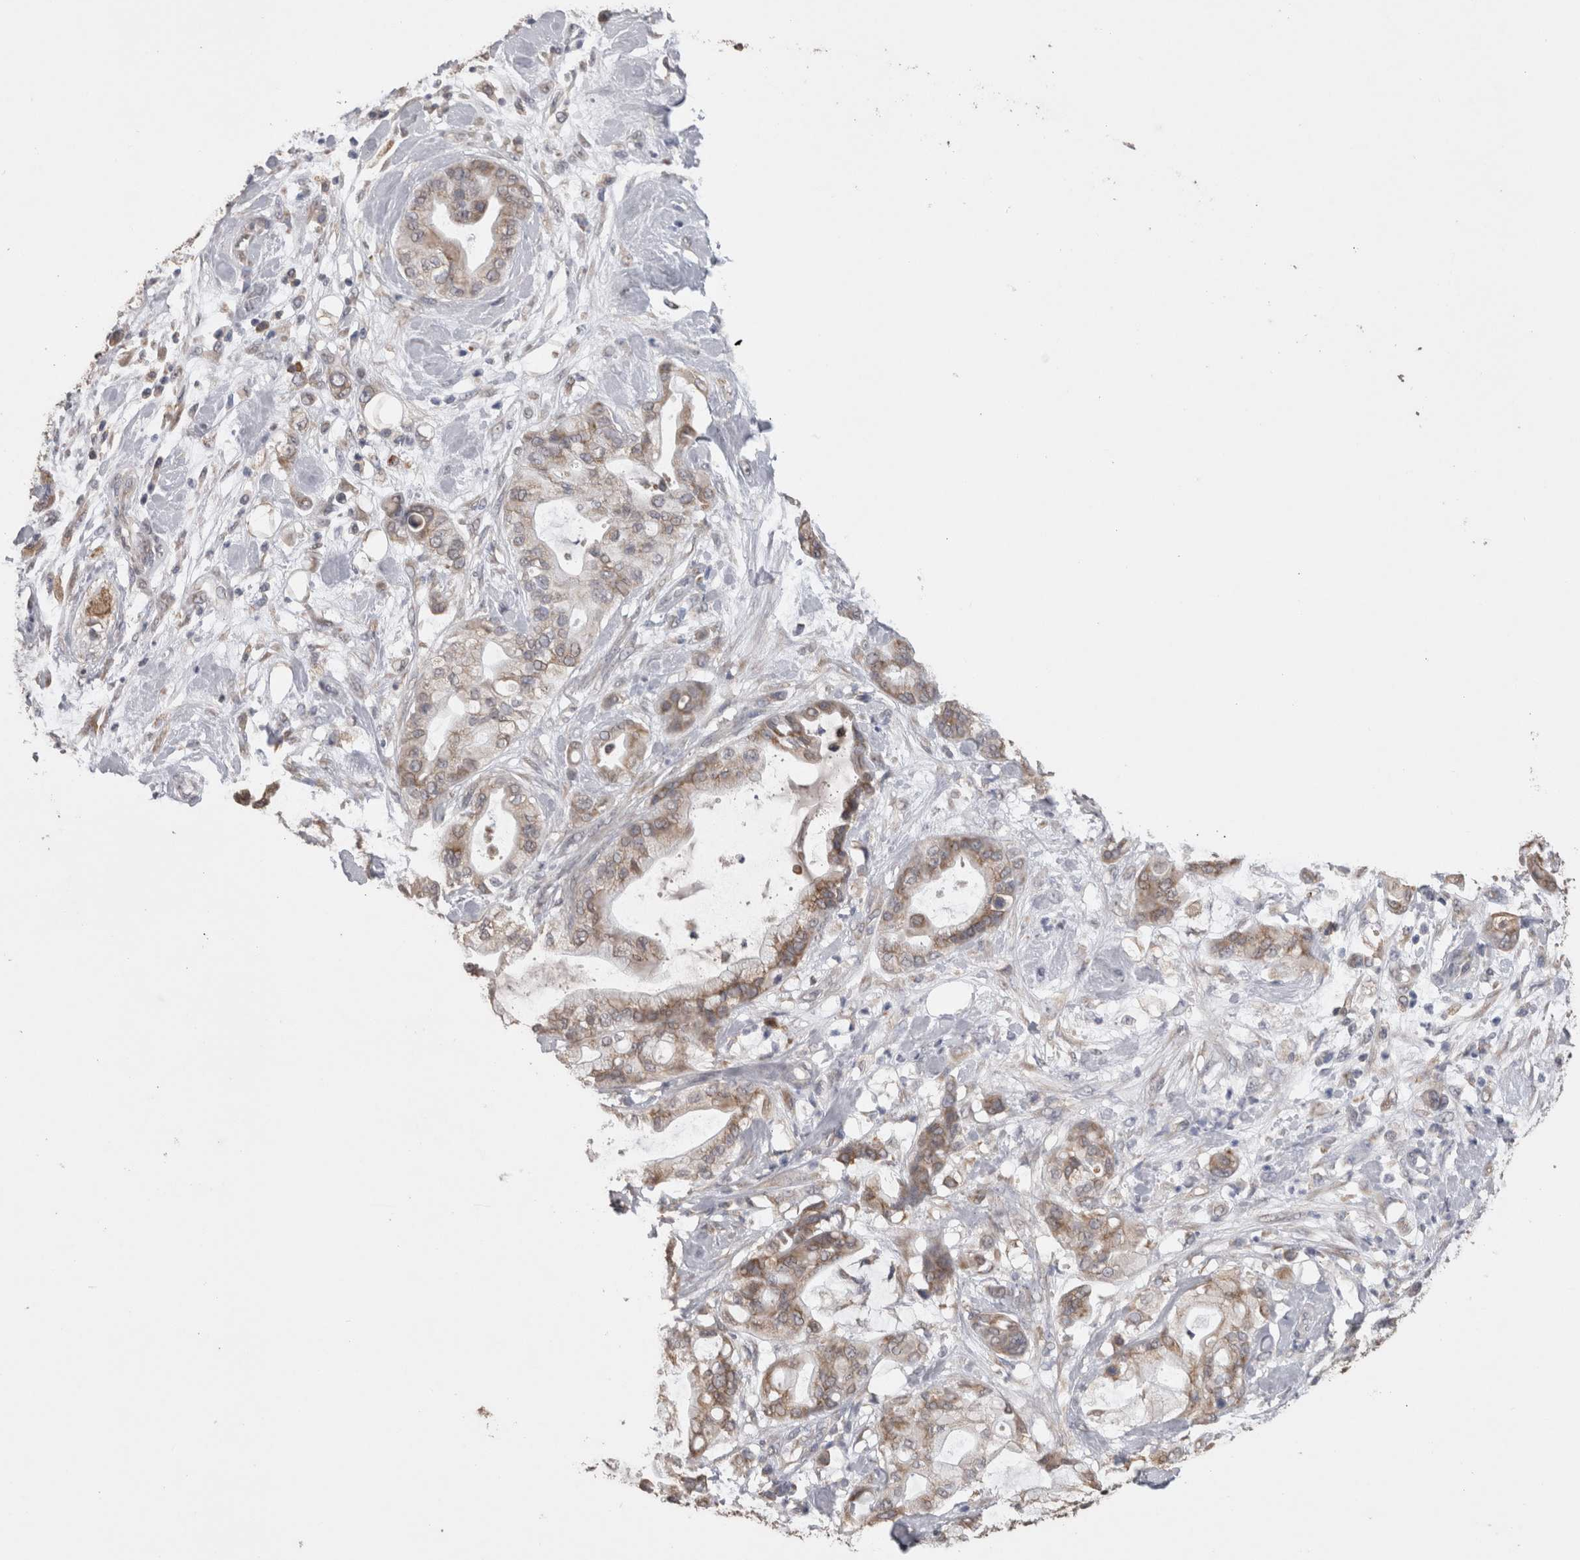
{"staining": {"intensity": "moderate", "quantity": ">75%", "location": "cytoplasmic/membranous"}, "tissue": "pancreatic cancer", "cell_type": "Tumor cells", "image_type": "cancer", "snomed": [{"axis": "morphology", "description": "Adenocarcinoma, NOS"}, {"axis": "morphology", "description": "Adenocarcinoma, metastatic, NOS"}, {"axis": "topography", "description": "Lymph node"}, {"axis": "topography", "description": "Pancreas"}, {"axis": "topography", "description": "Duodenum"}], "caption": "Protein staining of pancreatic cancer tissue shows moderate cytoplasmic/membranous expression in approximately >75% of tumor cells. The staining was performed using DAB to visualize the protein expression in brown, while the nuclei were stained in blue with hematoxylin (Magnification: 20x).", "gene": "NOMO1", "patient": {"sex": "female", "age": 64}}